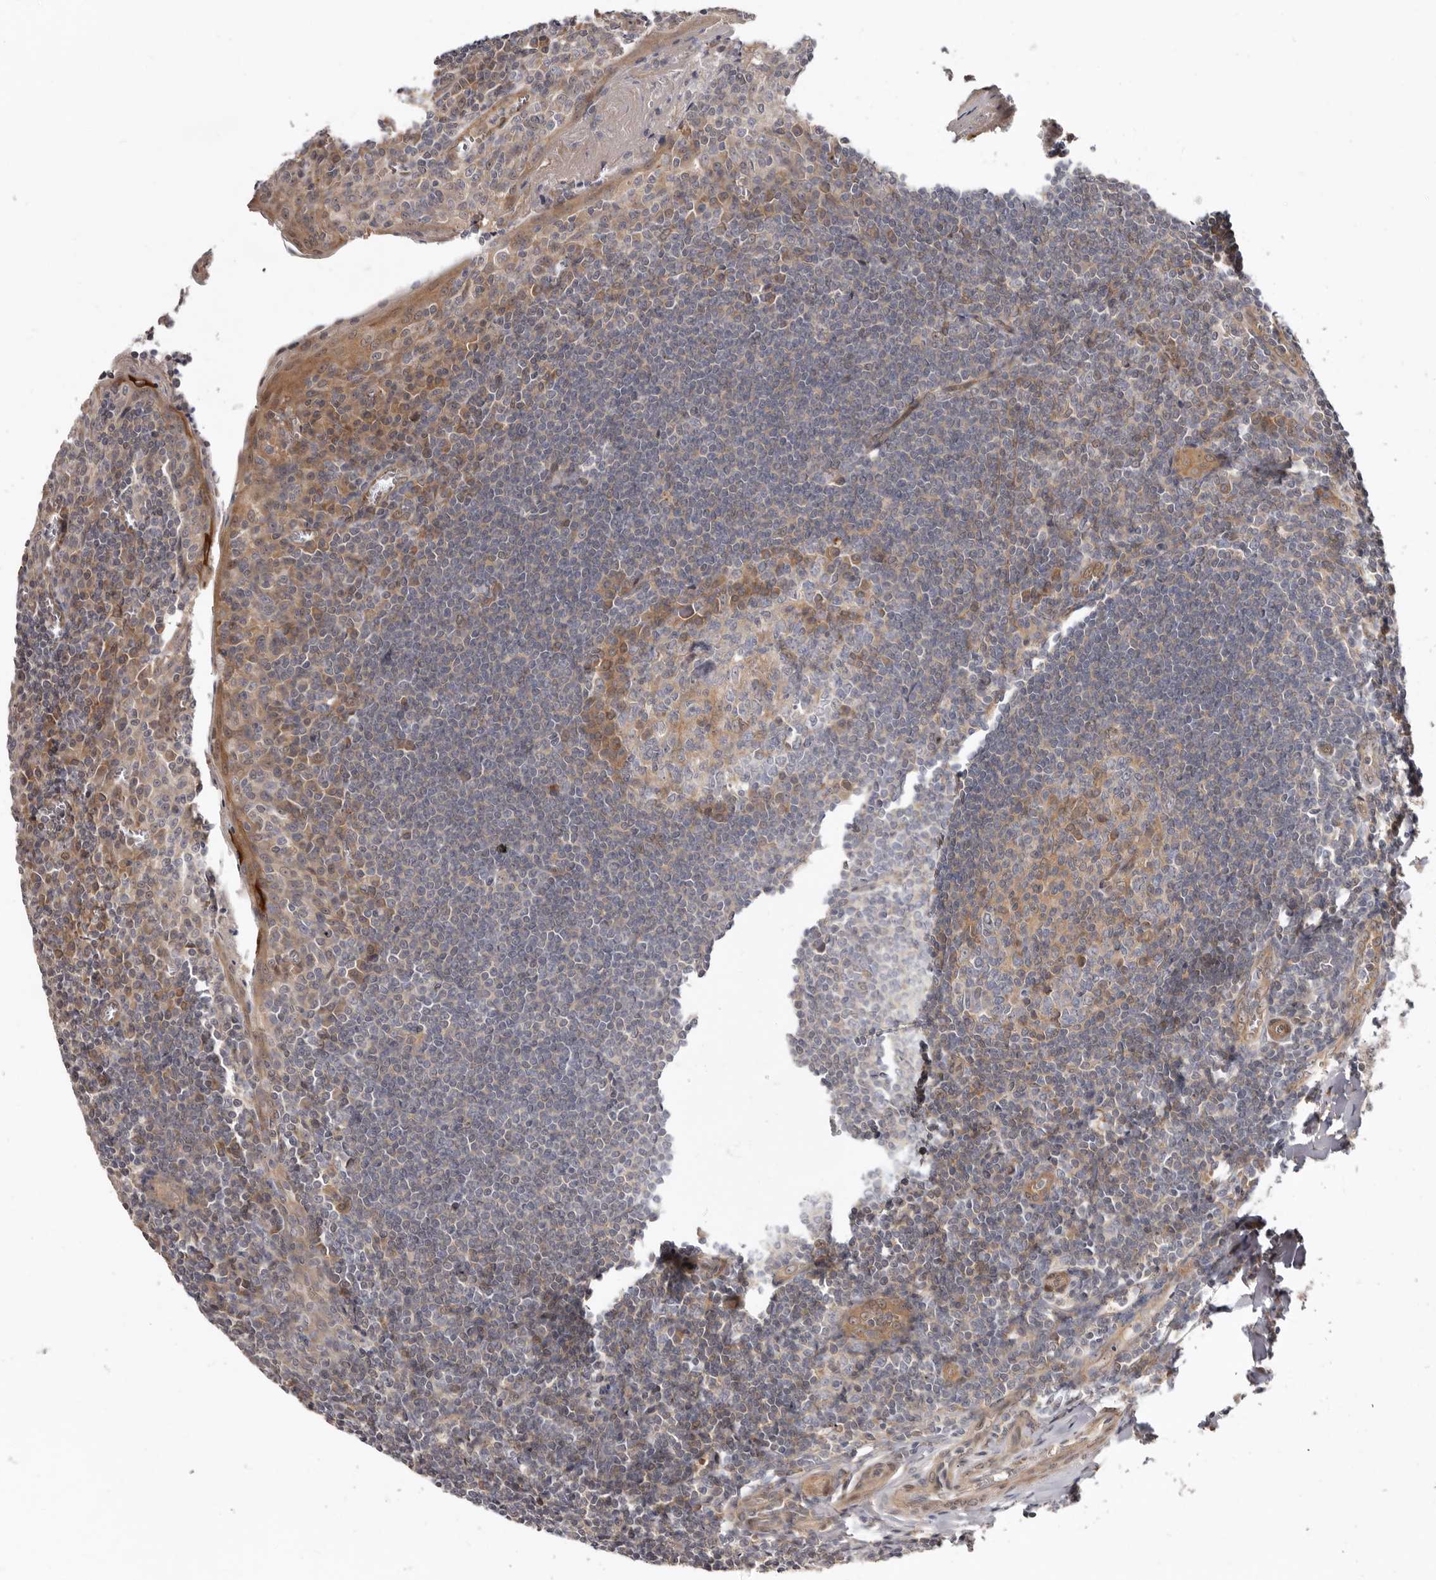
{"staining": {"intensity": "moderate", "quantity": "<25%", "location": "cytoplasmic/membranous"}, "tissue": "tonsil", "cell_type": "Germinal center cells", "image_type": "normal", "snomed": [{"axis": "morphology", "description": "Normal tissue, NOS"}, {"axis": "topography", "description": "Tonsil"}], "caption": "A low amount of moderate cytoplasmic/membranous positivity is appreciated in approximately <25% of germinal center cells in normal tonsil.", "gene": "SBDS", "patient": {"sex": "male", "age": 27}}